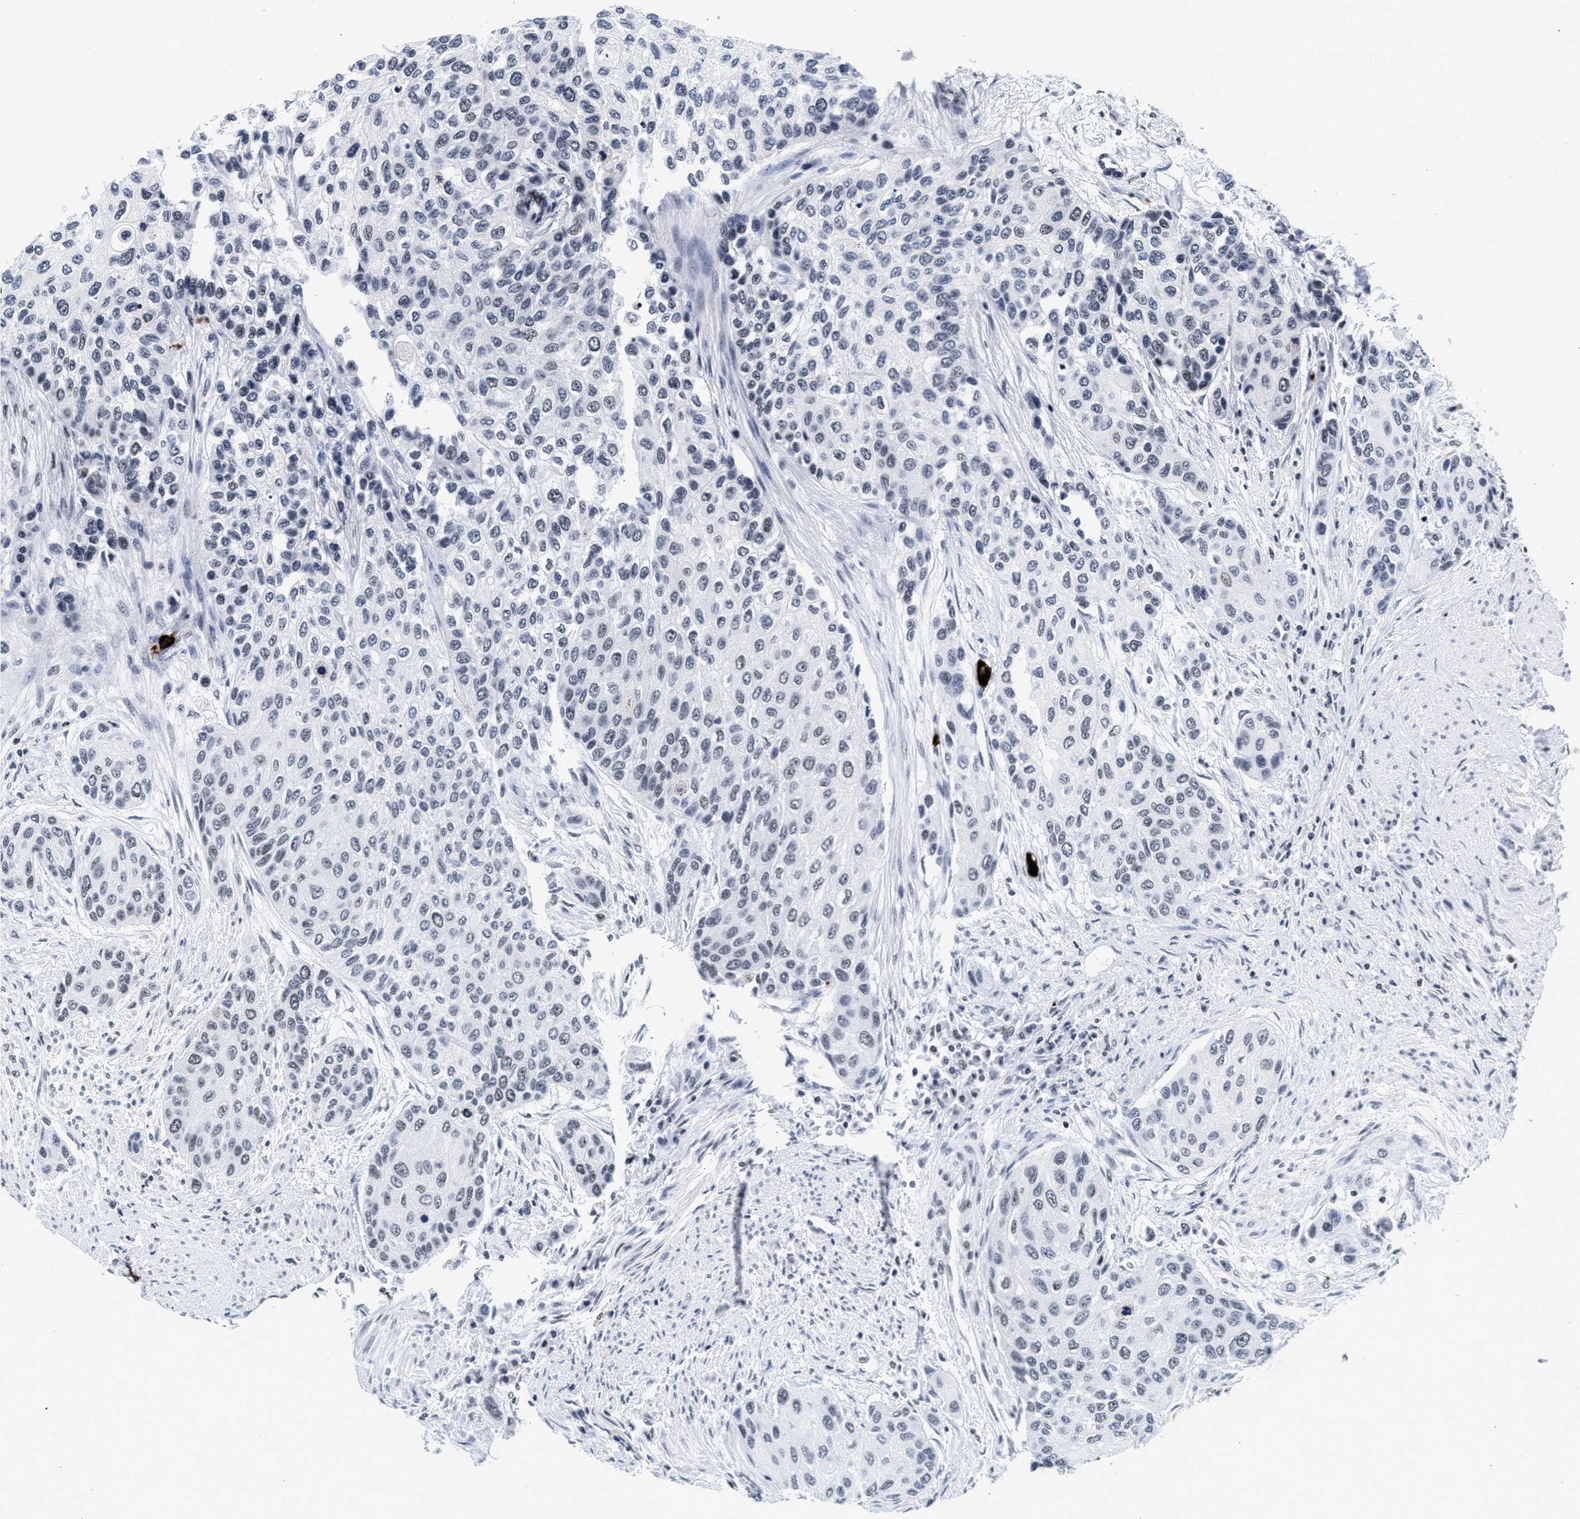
{"staining": {"intensity": "weak", "quantity": "<25%", "location": "nuclear"}, "tissue": "urothelial cancer", "cell_type": "Tumor cells", "image_type": "cancer", "snomed": [{"axis": "morphology", "description": "Urothelial carcinoma, High grade"}, {"axis": "topography", "description": "Urinary bladder"}], "caption": "Micrograph shows no significant protein positivity in tumor cells of urothelial cancer.", "gene": "RAD21", "patient": {"sex": "female", "age": 56}}